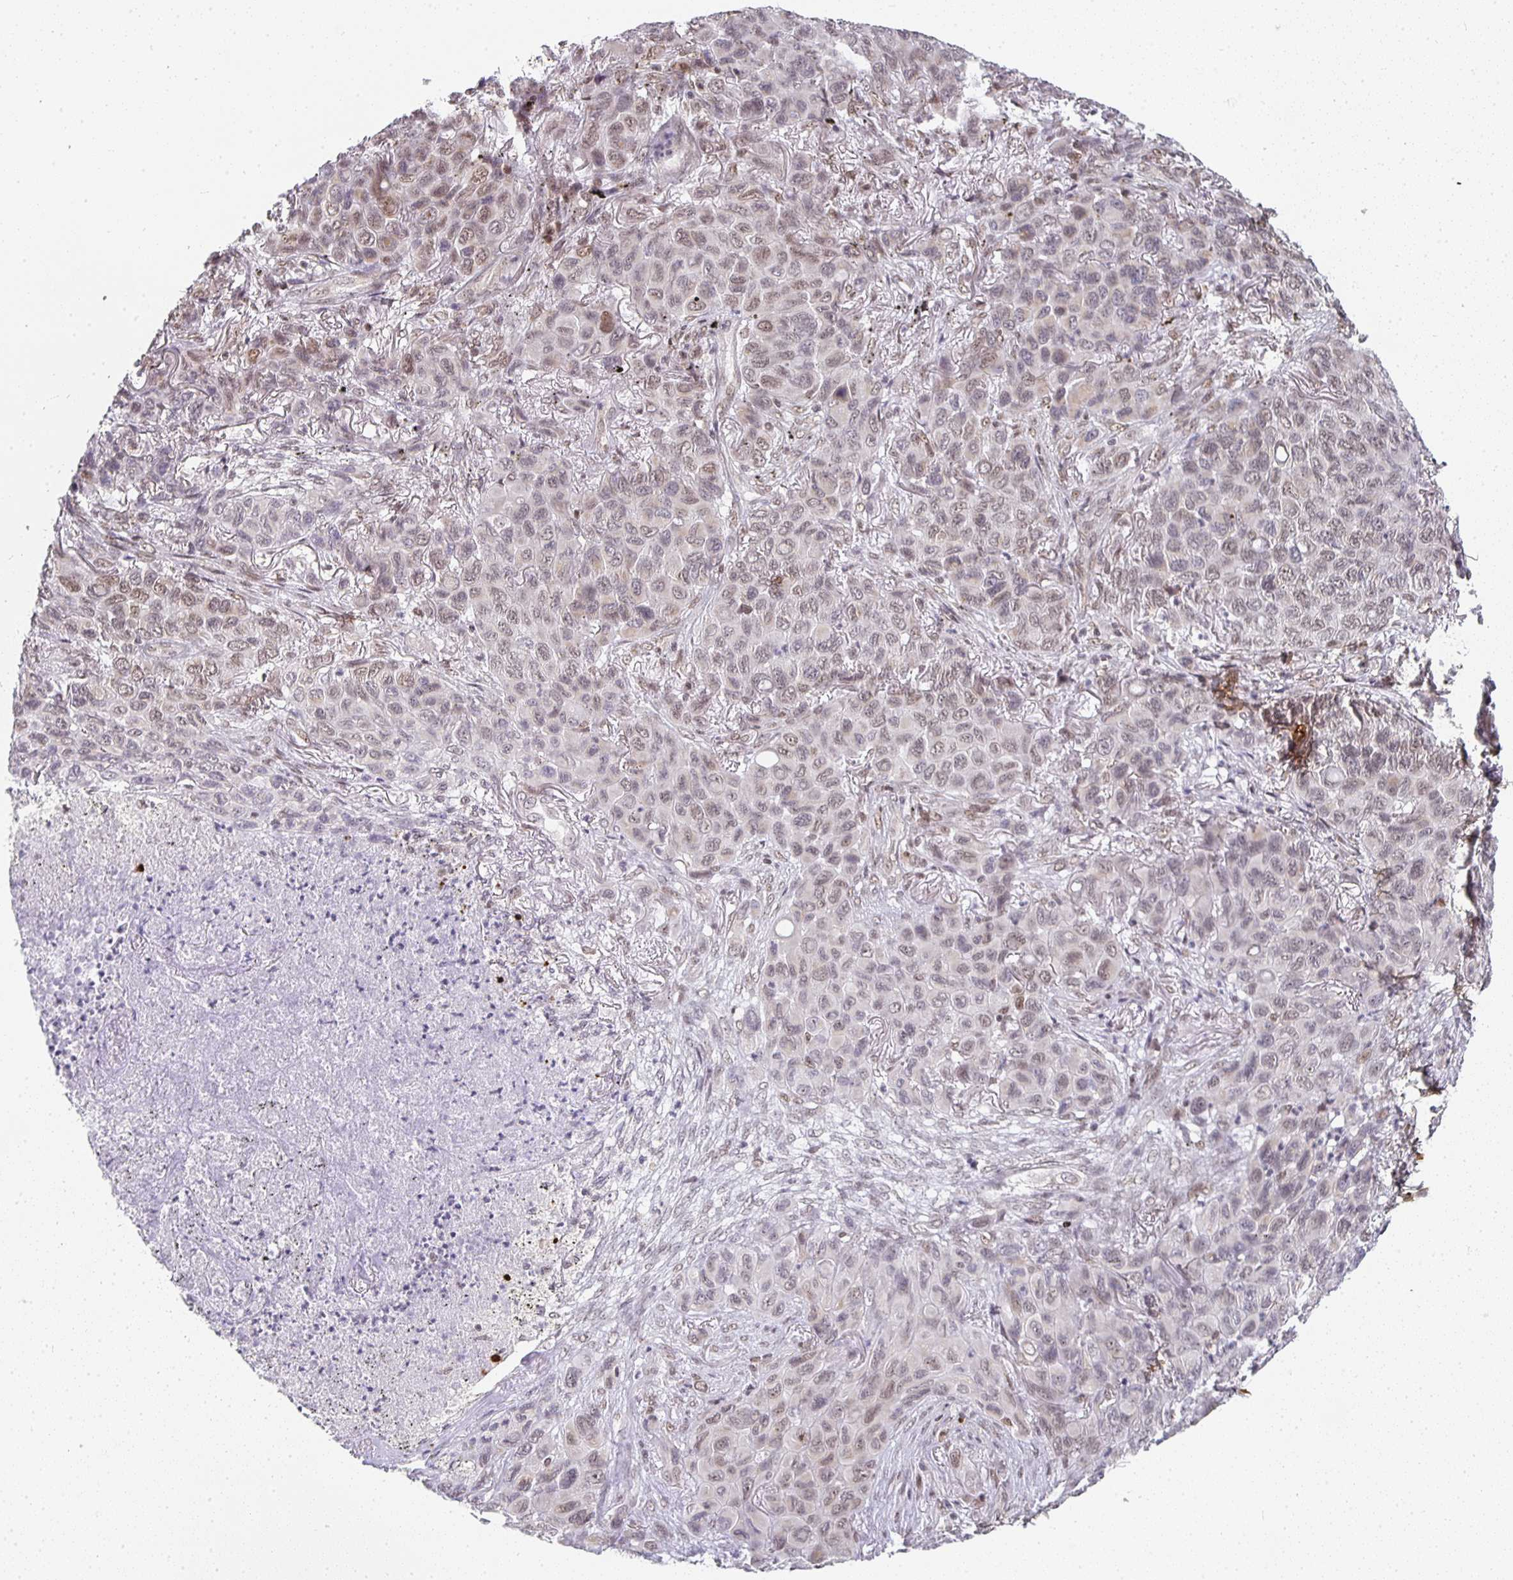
{"staining": {"intensity": "weak", "quantity": "25%-75%", "location": "nuclear"}, "tissue": "melanoma", "cell_type": "Tumor cells", "image_type": "cancer", "snomed": [{"axis": "morphology", "description": "Malignant melanoma, Metastatic site"}, {"axis": "topography", "description": "Lung"}], "caption": "Approximately 25%-75% of tumor cells in melanoma exhibit weak nuclear protein positivity as visualized by brown immunohistochemical staining.", "gene": "SMARCA2", "patient": {"sex": "male", "age": 48}}